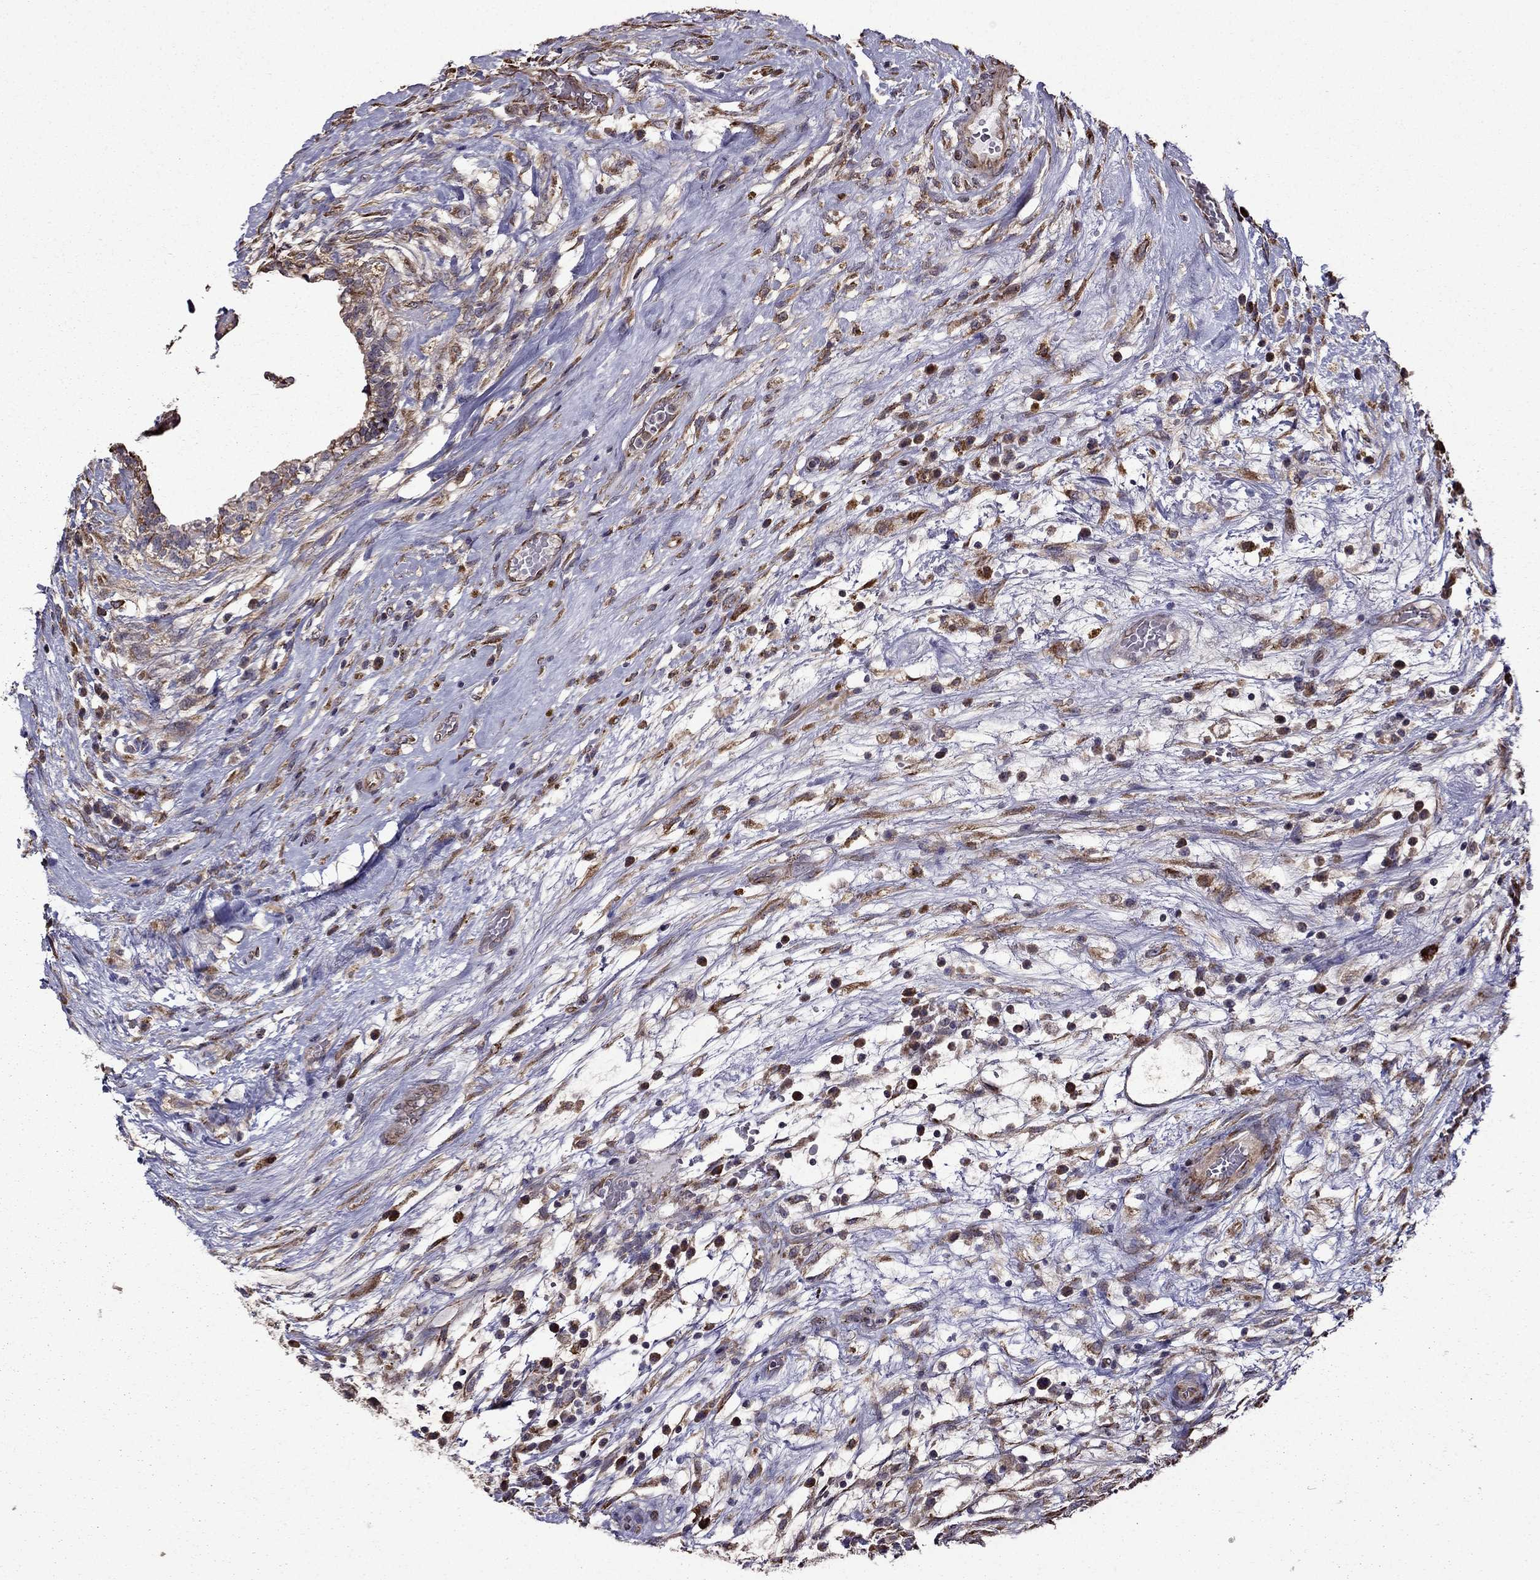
{"staining": {"intensity": "weak", "quantity": ">75%", "location": "cytoplasmic/membranous"}, "tissue": "testis cancer", "cell_type": "Tumor cells", "image_type": "cancer", "snomed": [{"axis": "morphology", "description": "Normal tissue, NOS"}, {"axis": "morphology", "description": "Carcinoma, Embryonal, NOS"}, {"axis": "topography", "description": "Testis"}, {"axis": "topography", "description": "Epididymis"}], "caption": "This photomicrograph shows IHC staining of testis embryonal carcinoma, with low weak cytoplasmic/membranous positivity in about >75% of tumor cells.", "gene": "IKBIP", "patient": {"sex": "male", "age": 32}}